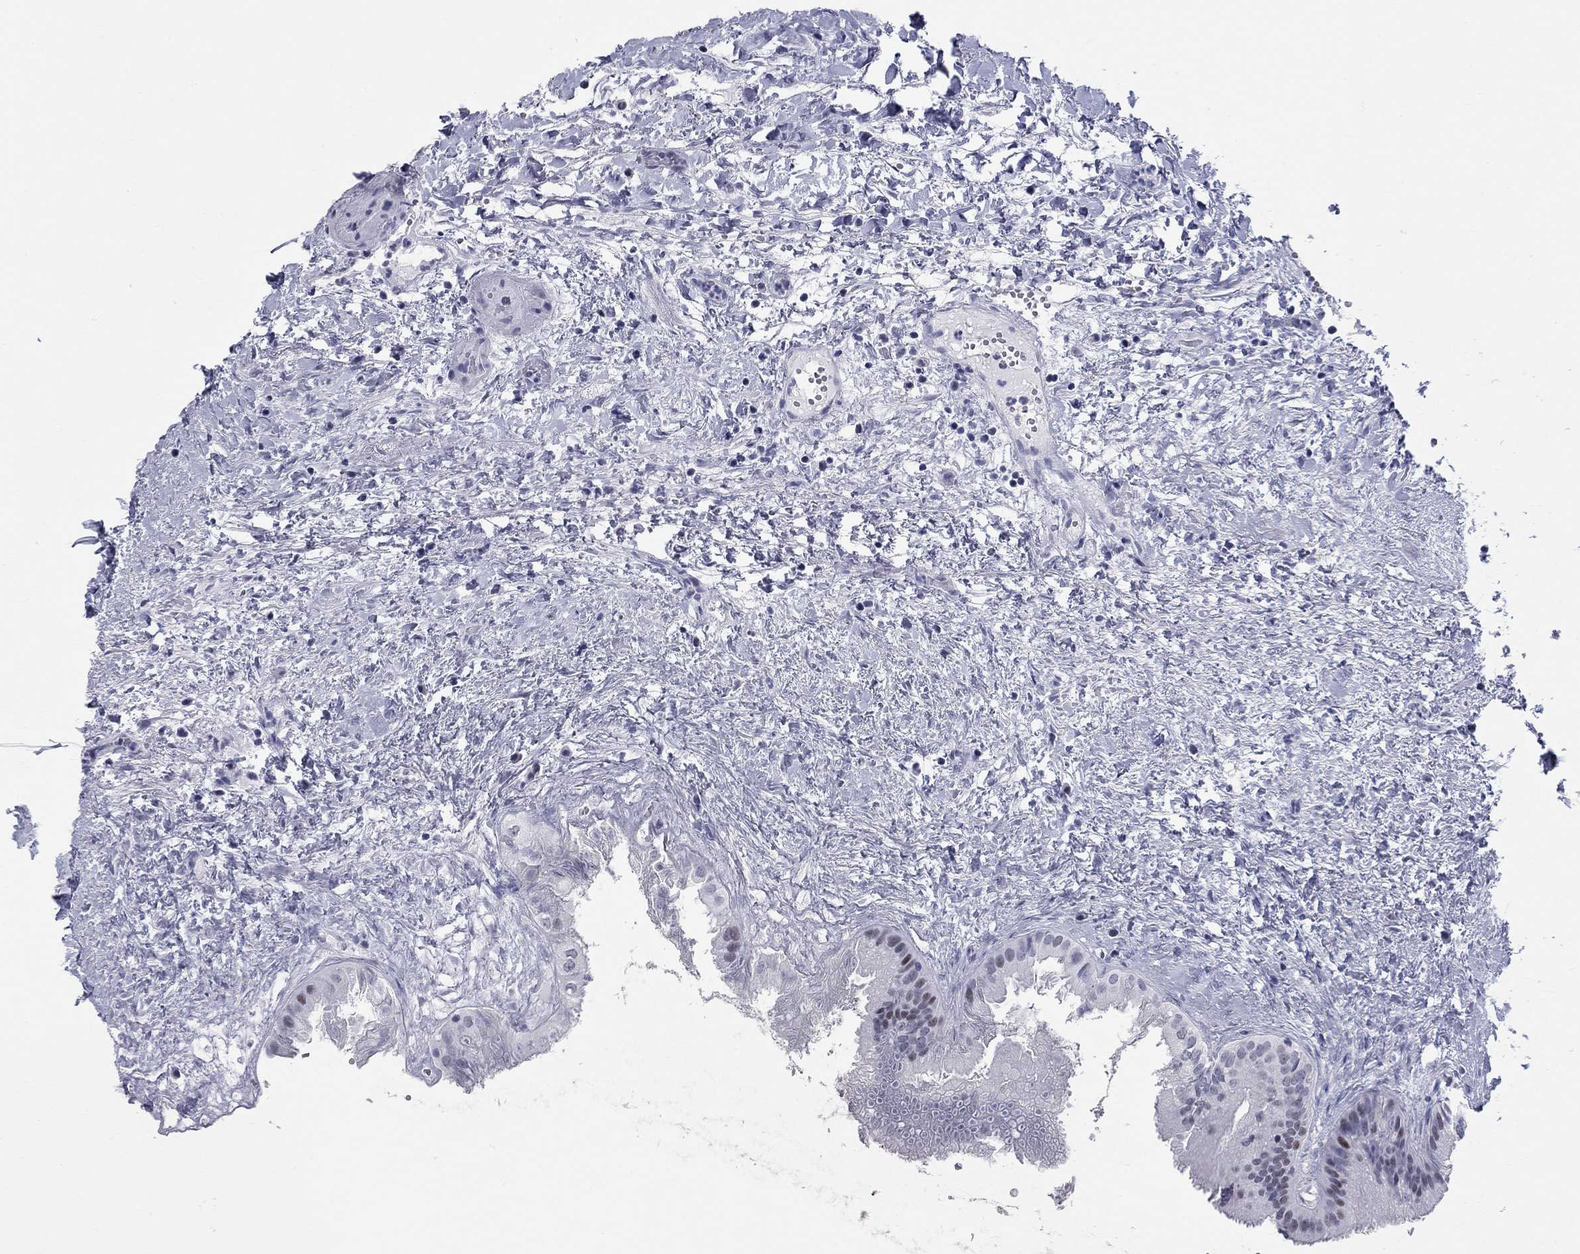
{"staining": {"intensity": "moderate", "quantity": "<25%", "location": "nuclear"}, "tissue": "gallbladder", "cell_type": "Glandular cells", "image_type": "normal", "snomed": [{"axis": "morphology", "description": "Normal tissue, NOS"}, {"axis": "topography", "description": "Gallbladder"}], "caption": "Brown immunohistochemical staining in benign gallbladder exhibits moderate nuclear staining in about <25% of glandular cells. (DAB (3,3'-diaminobenzidine) IHC with brightfield microscopy, high magnification).", "gene": "ASF1B", "patient": {"sex": "male", "age": 70}}